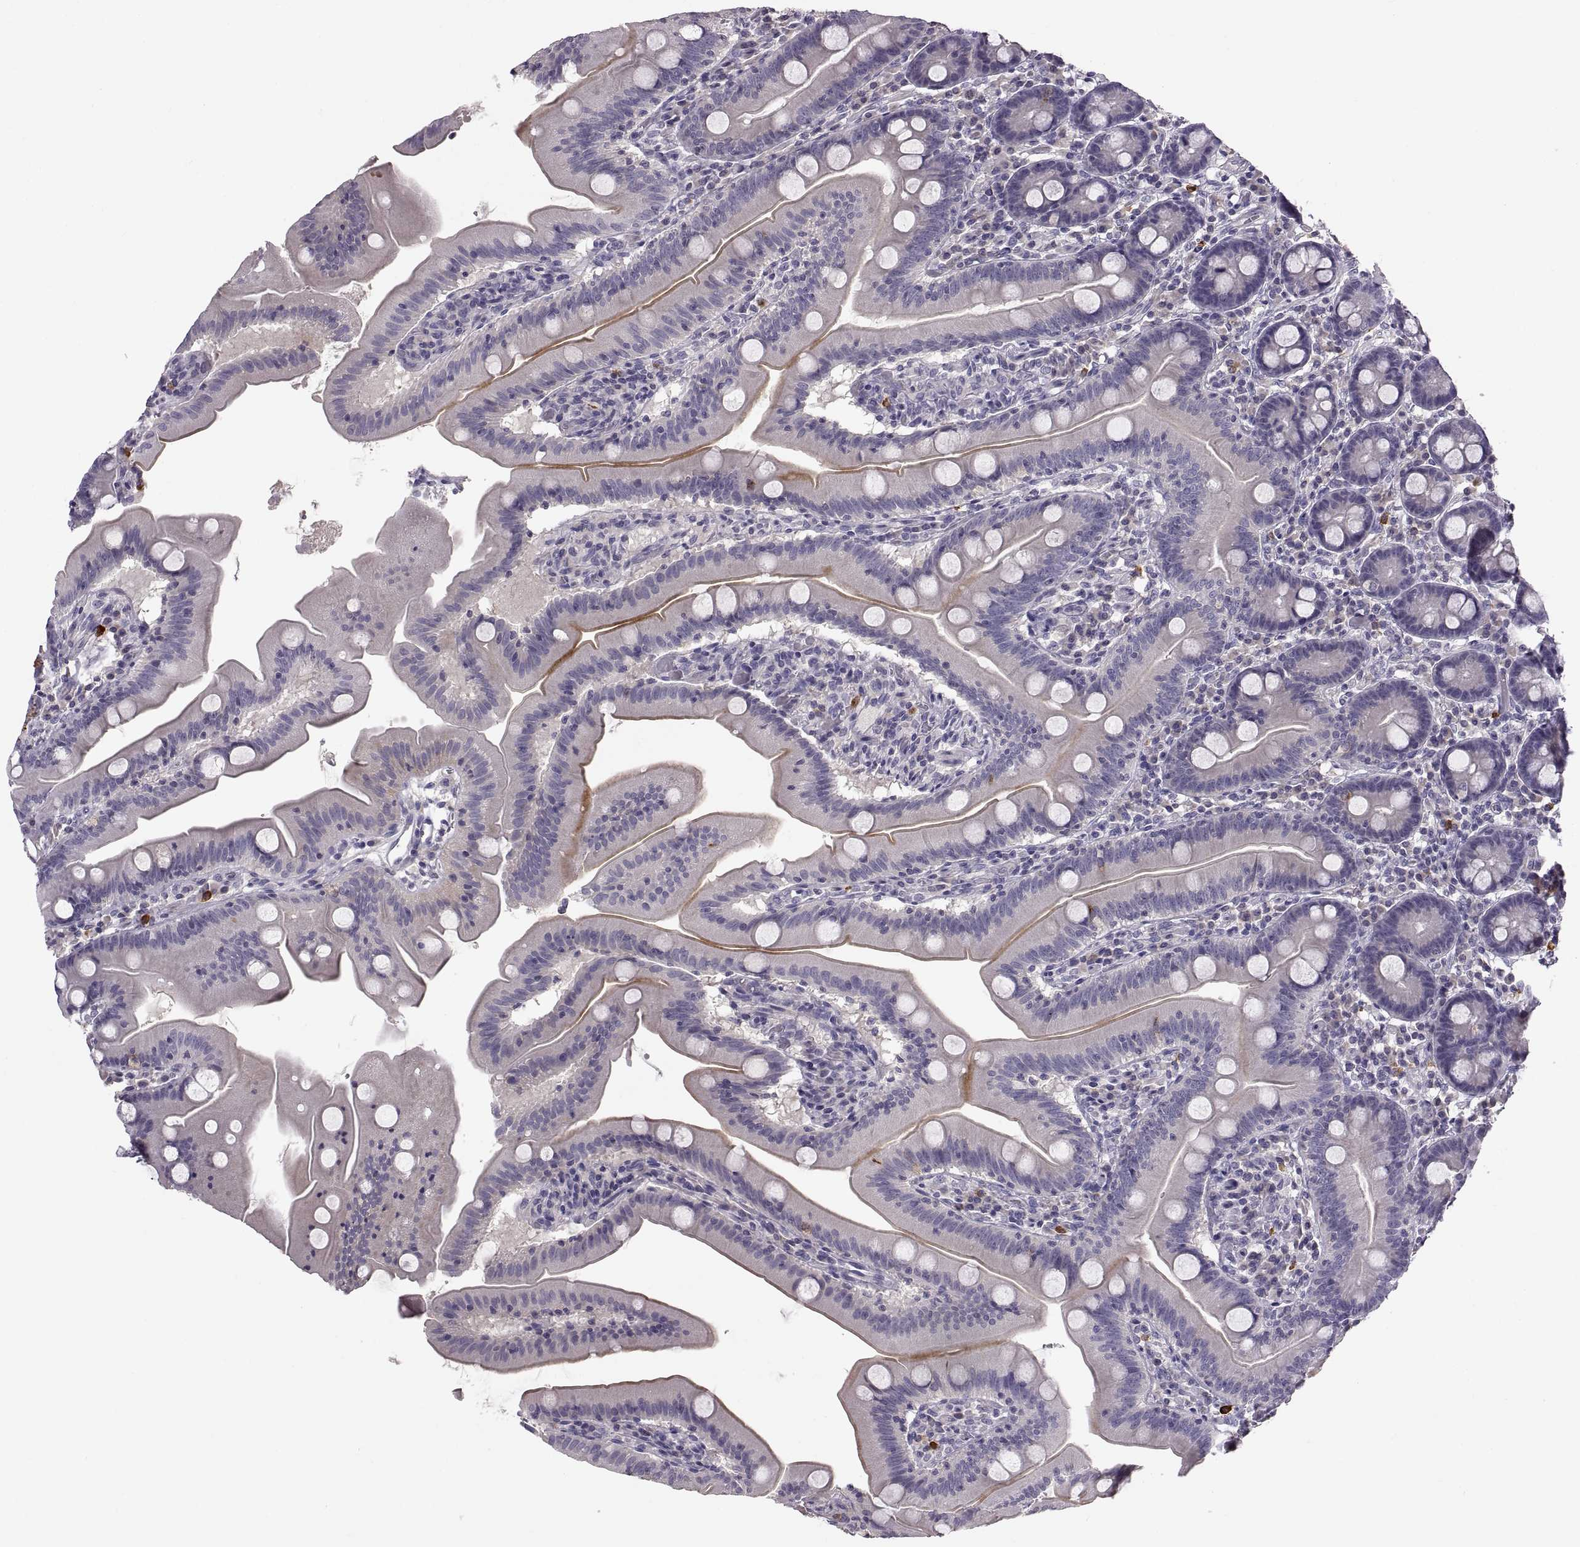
{"staining": {"intensity": "weak", "quantity": "<25%", "location": "cytoplasmic/membranous"}, "tissue": "small intestine", "cell_type": "Glandular cells", "image_type": "normal", "snomed": [{"axis": "morphology", "description": "Normal tissue, NOS"}, {"axis": "topography", "description": "Small intestine"}], "caption": "Glandular cells are negative for protein expression in normal human small intestine.", "gene": "WFDC8", "patient": {"sex": "male", "age": 37}}